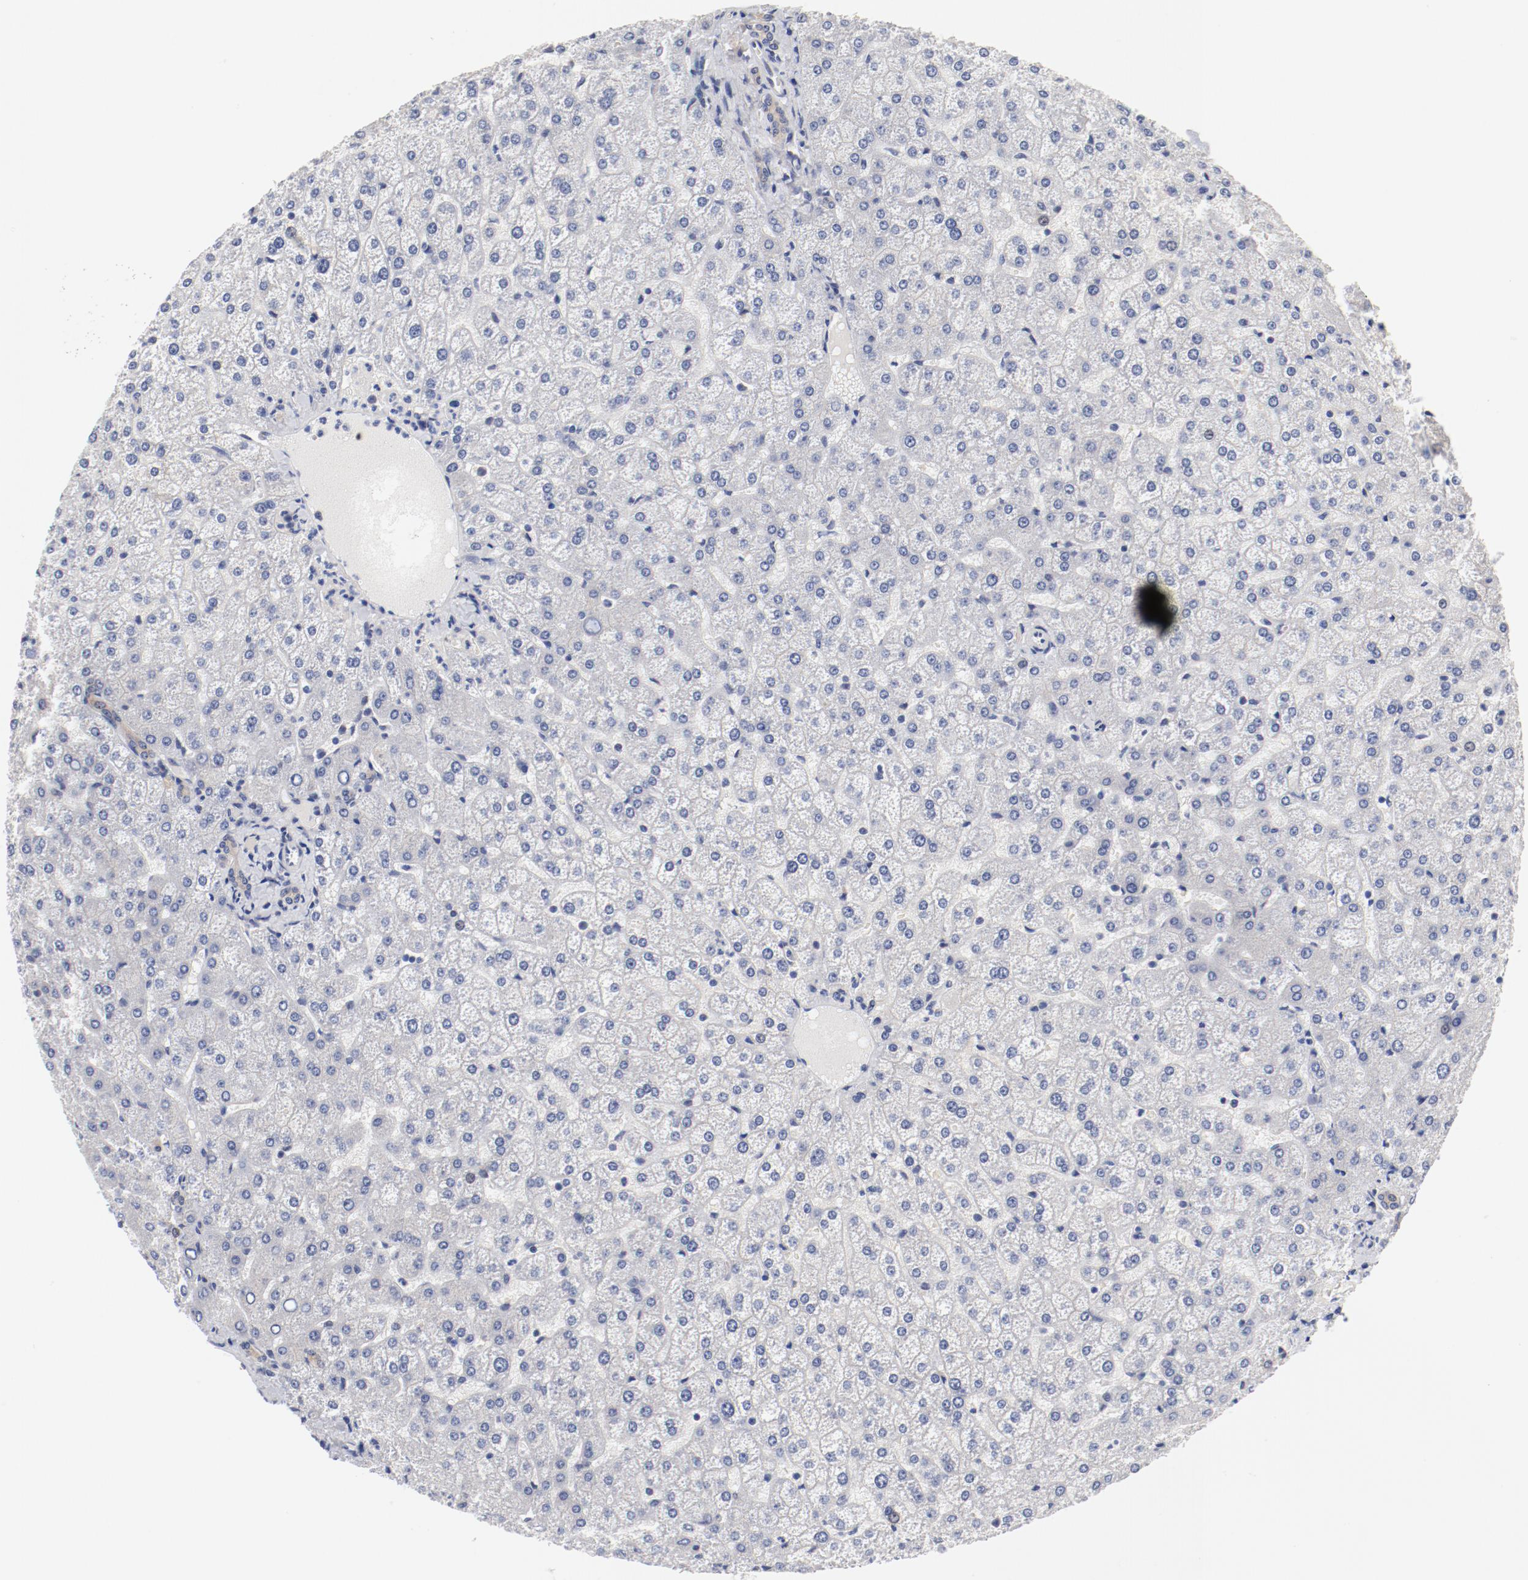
{"staining": {"intensity": "weak", "quantity": ">75%", "location": "cytoplasmic/membranous"}, "tissue": "liver", "cell_type": "Cholangiocytes", "image_type": "normal", "snomed": [{"axis": "morphology", "description": "Normal tissue, NOS"}, {"axis": "topography", "description": "Liver"}], "caption": "Protein expression analysis of normal liver shows weak cytoplasmic/membranous positivity in approximately >75% of cholangiocytes.", "gene": "GPR143", "patient": {"sex": "female", "age": 32}}